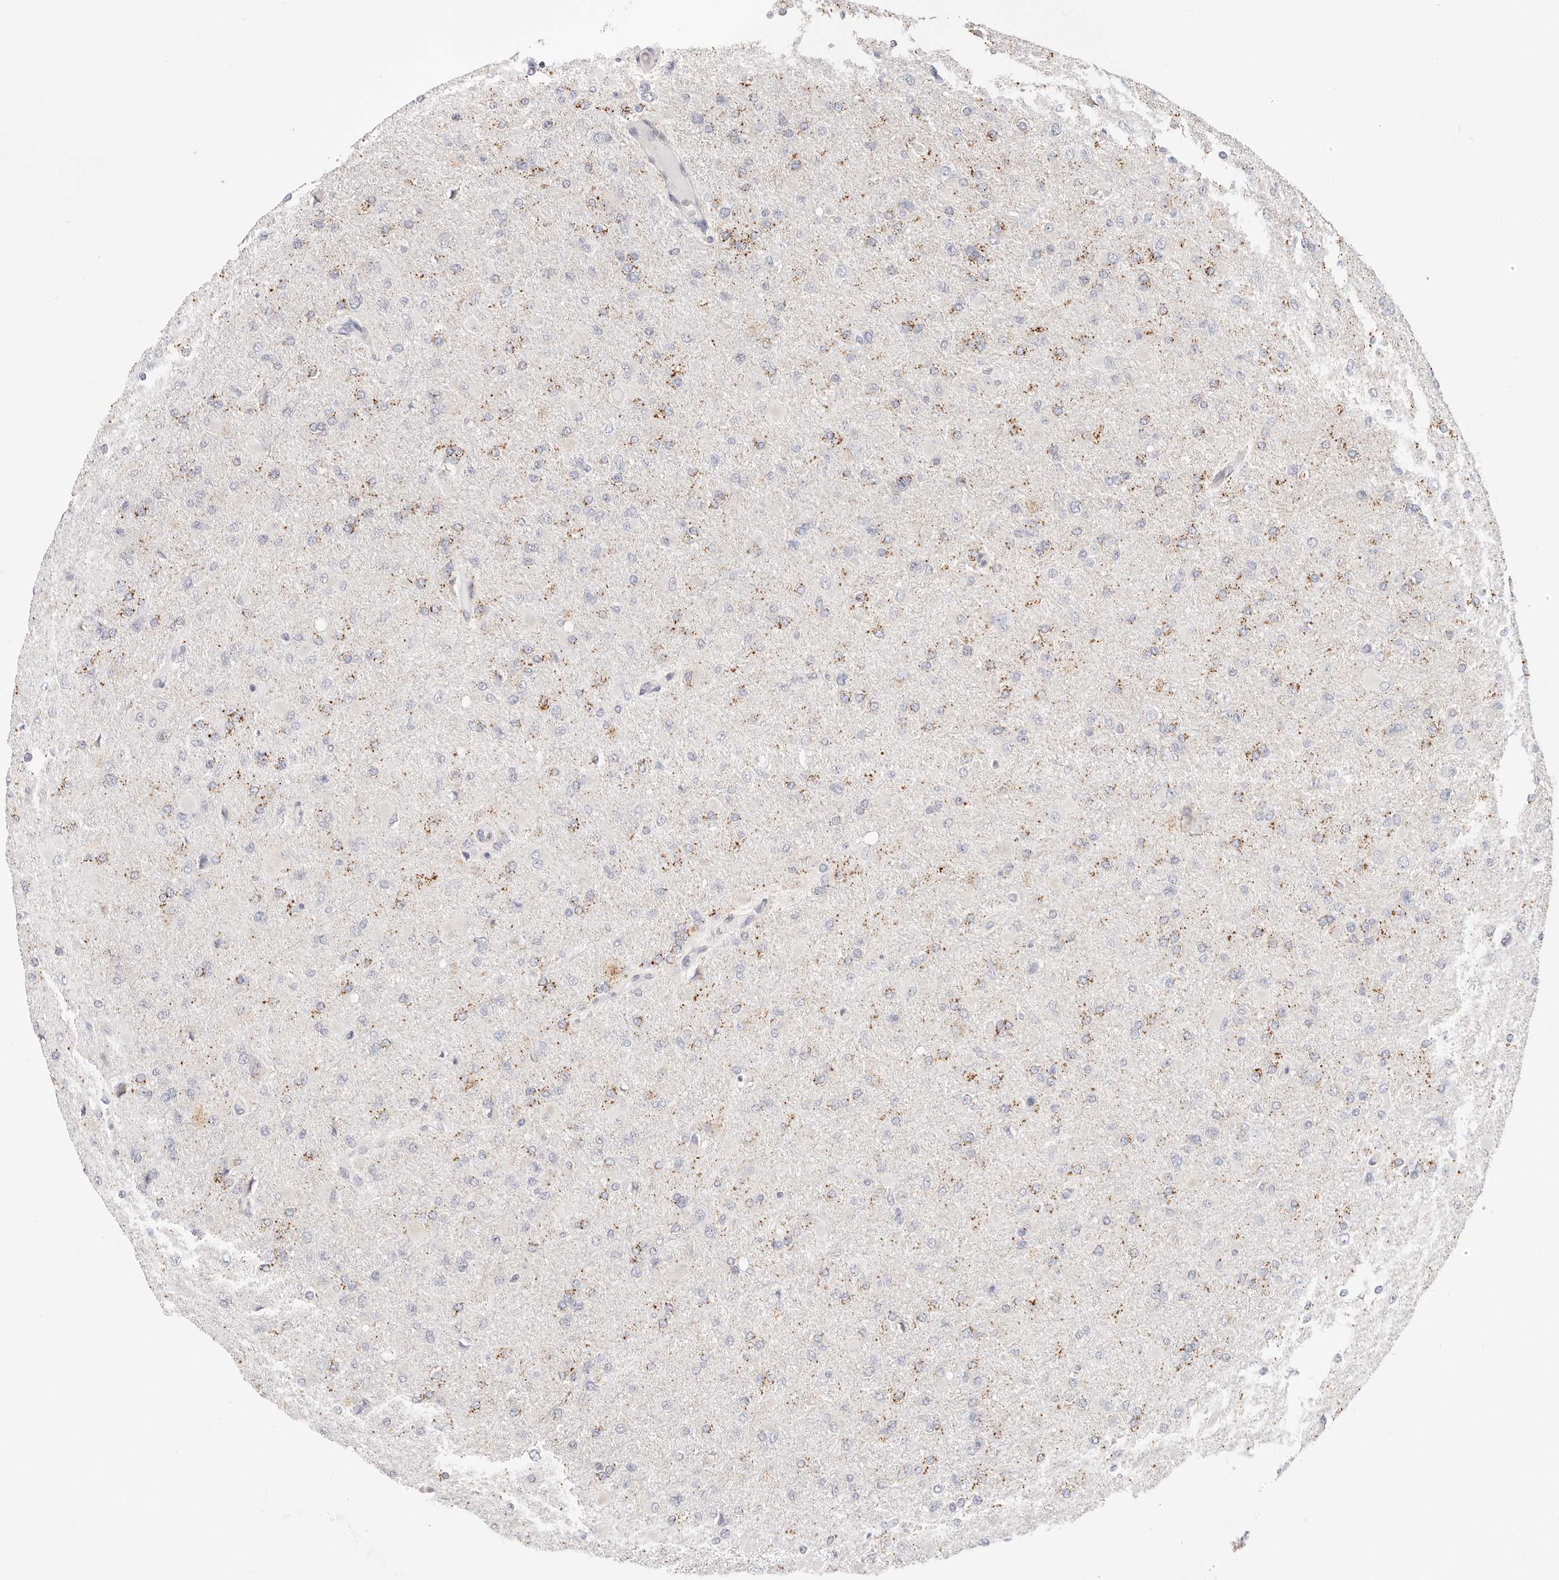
{"staining": {"intensity": "moderate", "quantity": "<25%", "location": "cytoplasmic/membranous"}, "tissue": "glioma", "cell_type": "Tumor cells", "image_type": "cancer", "snomed": [{"axis": "morphology", "description": "Glioma, malignant, High grade"}, {"axis": "topography", "description": "Cerebral cortex"}], "caption": "IHC photomicrograph of neoplastic tissue: human malignant high-grade glioma stained using IHC displays low levels of moderate protein expression localized specifically in the cytoplasmic/membranous of tumor cells, appearing as a cytoplasmic/membranous brown color.", "gene": "STKLD1", "patient": {"sex": "female", "age": 36}}